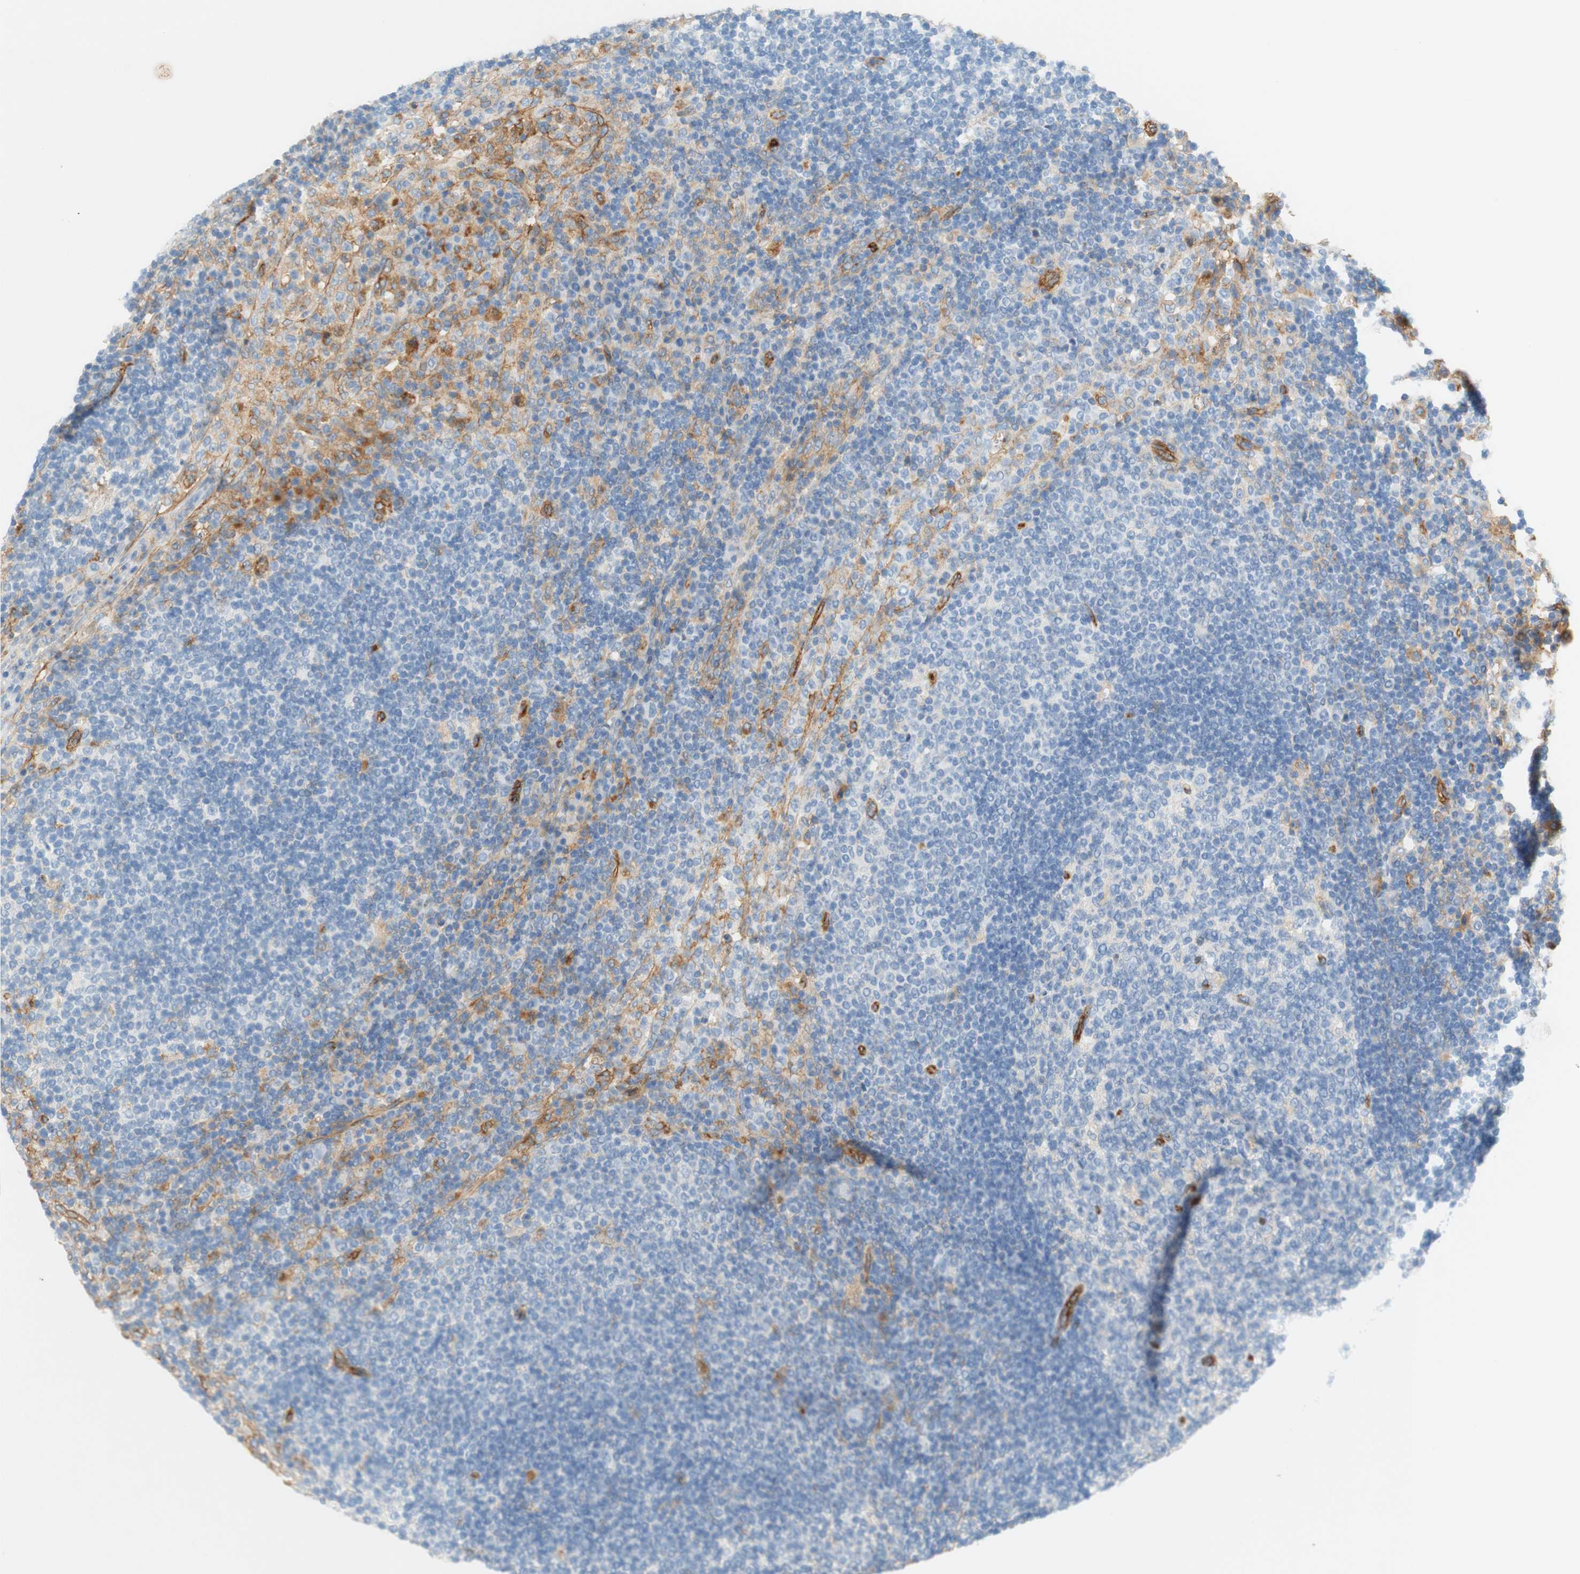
{"staining": {"intensity": "negative", "quantity": "none", "location": "none"}, "tissue": "lymph node", "cell_type": "Germinal center cells", "image_type": "normal", "snomed": [{"axis": "morphology", "description": "Normal tissue, NOS"}, {"axis": "topography", "description": "Lymph node"}], "caption": "This is a micrograph of immunohistochemistry (IHC) staining of benign lymph node, which shows no staining in germinal center cells.", "gene": "STOM", "patient": {"sex": "female", "age": 53}}